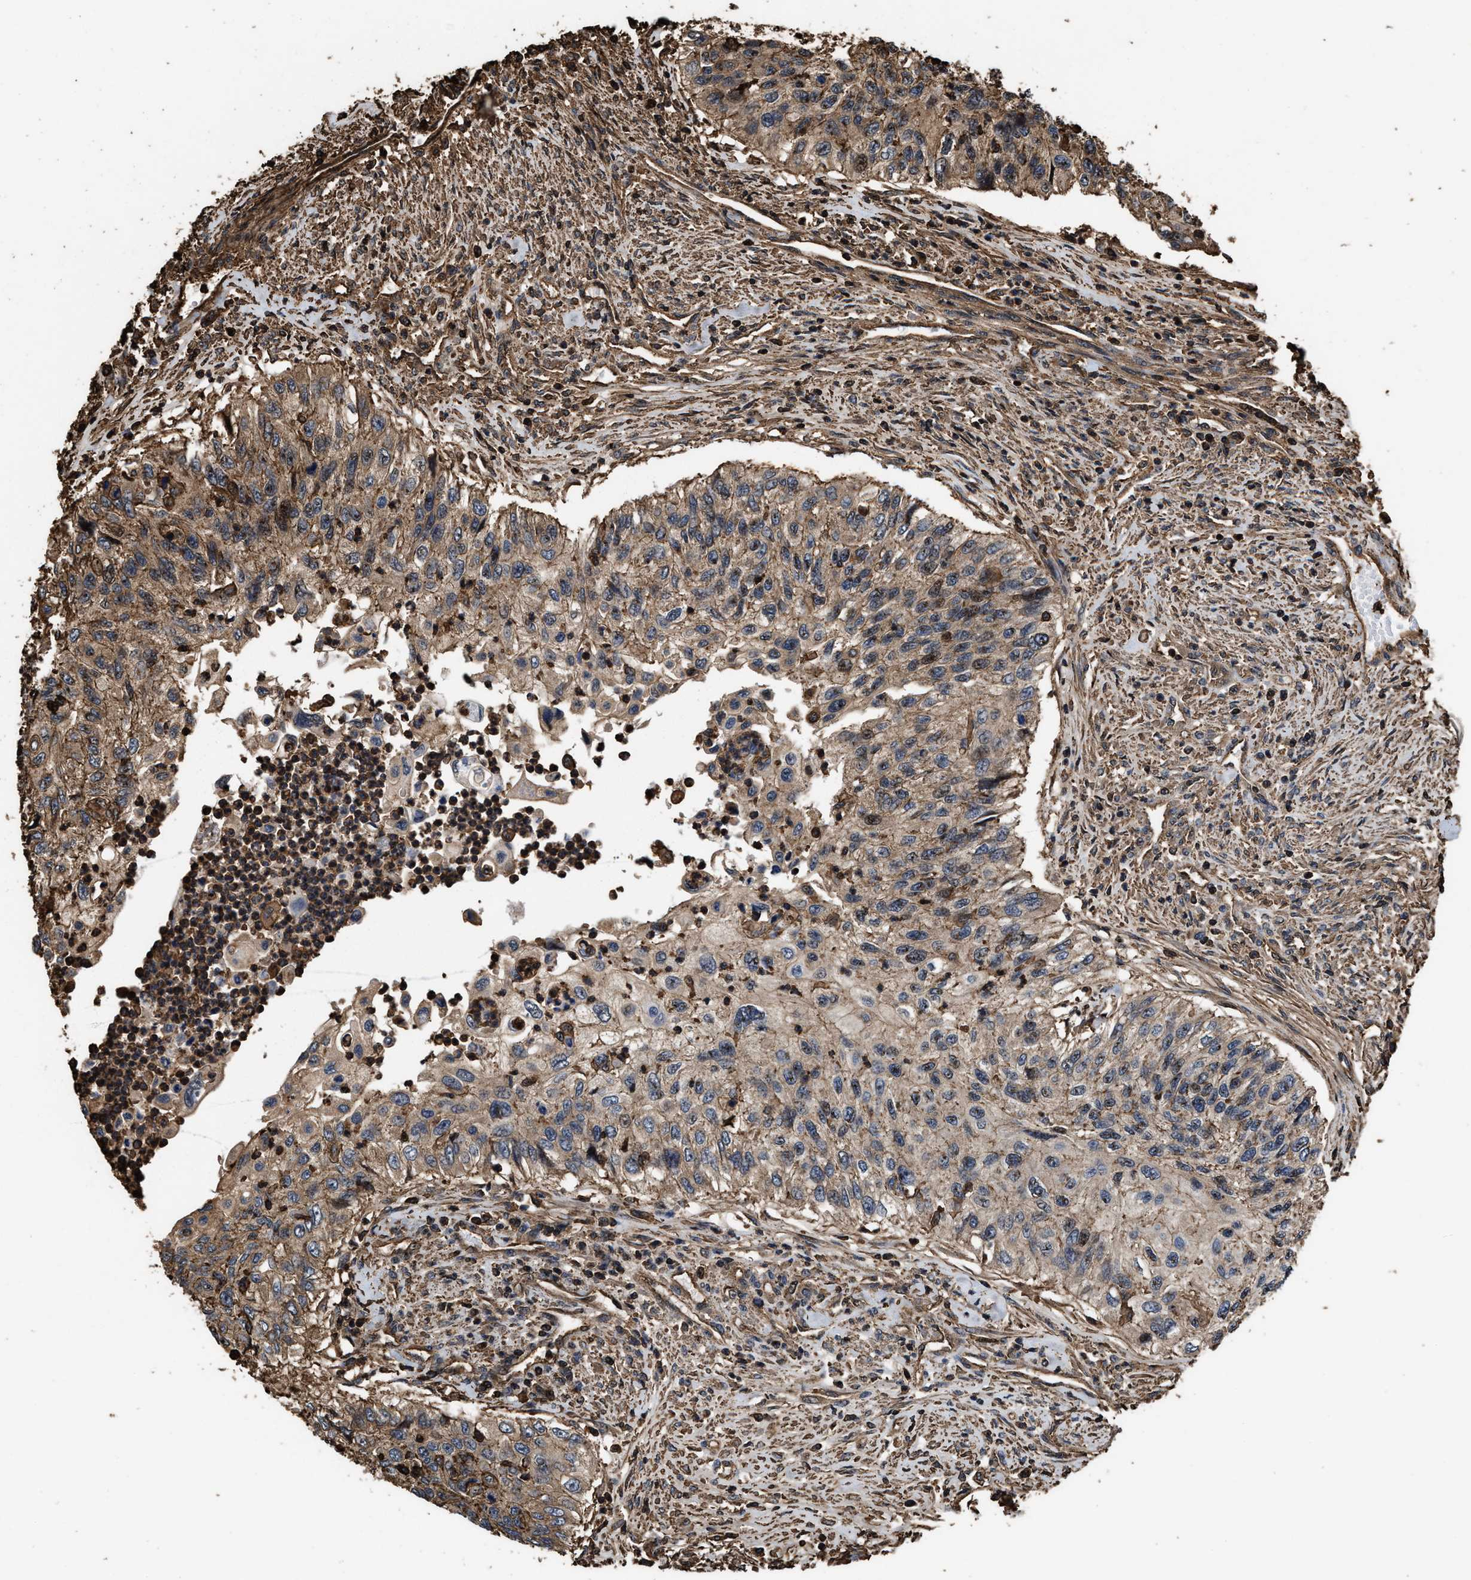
{"staining": {"intensity": "weak", "quantity": "25%-75%", "location": "cytoplasmic/membranous"}, "tissue": "urothelial cancer", "cell_type": "Tumor cells", "image_type": "cancer", "snomed": [{"axis": "morphology", "description": "Urothelial carcinoma, High grade"}, {"axis": "topography", "description": "Urinary bladder"}], "caption": "Urothelial carcinoma (high-grade) stained with a protein marker displays weak staining in tumor cells.", "gene": "KBTBD2", "patient": {"sex": "female", "age": 60}}